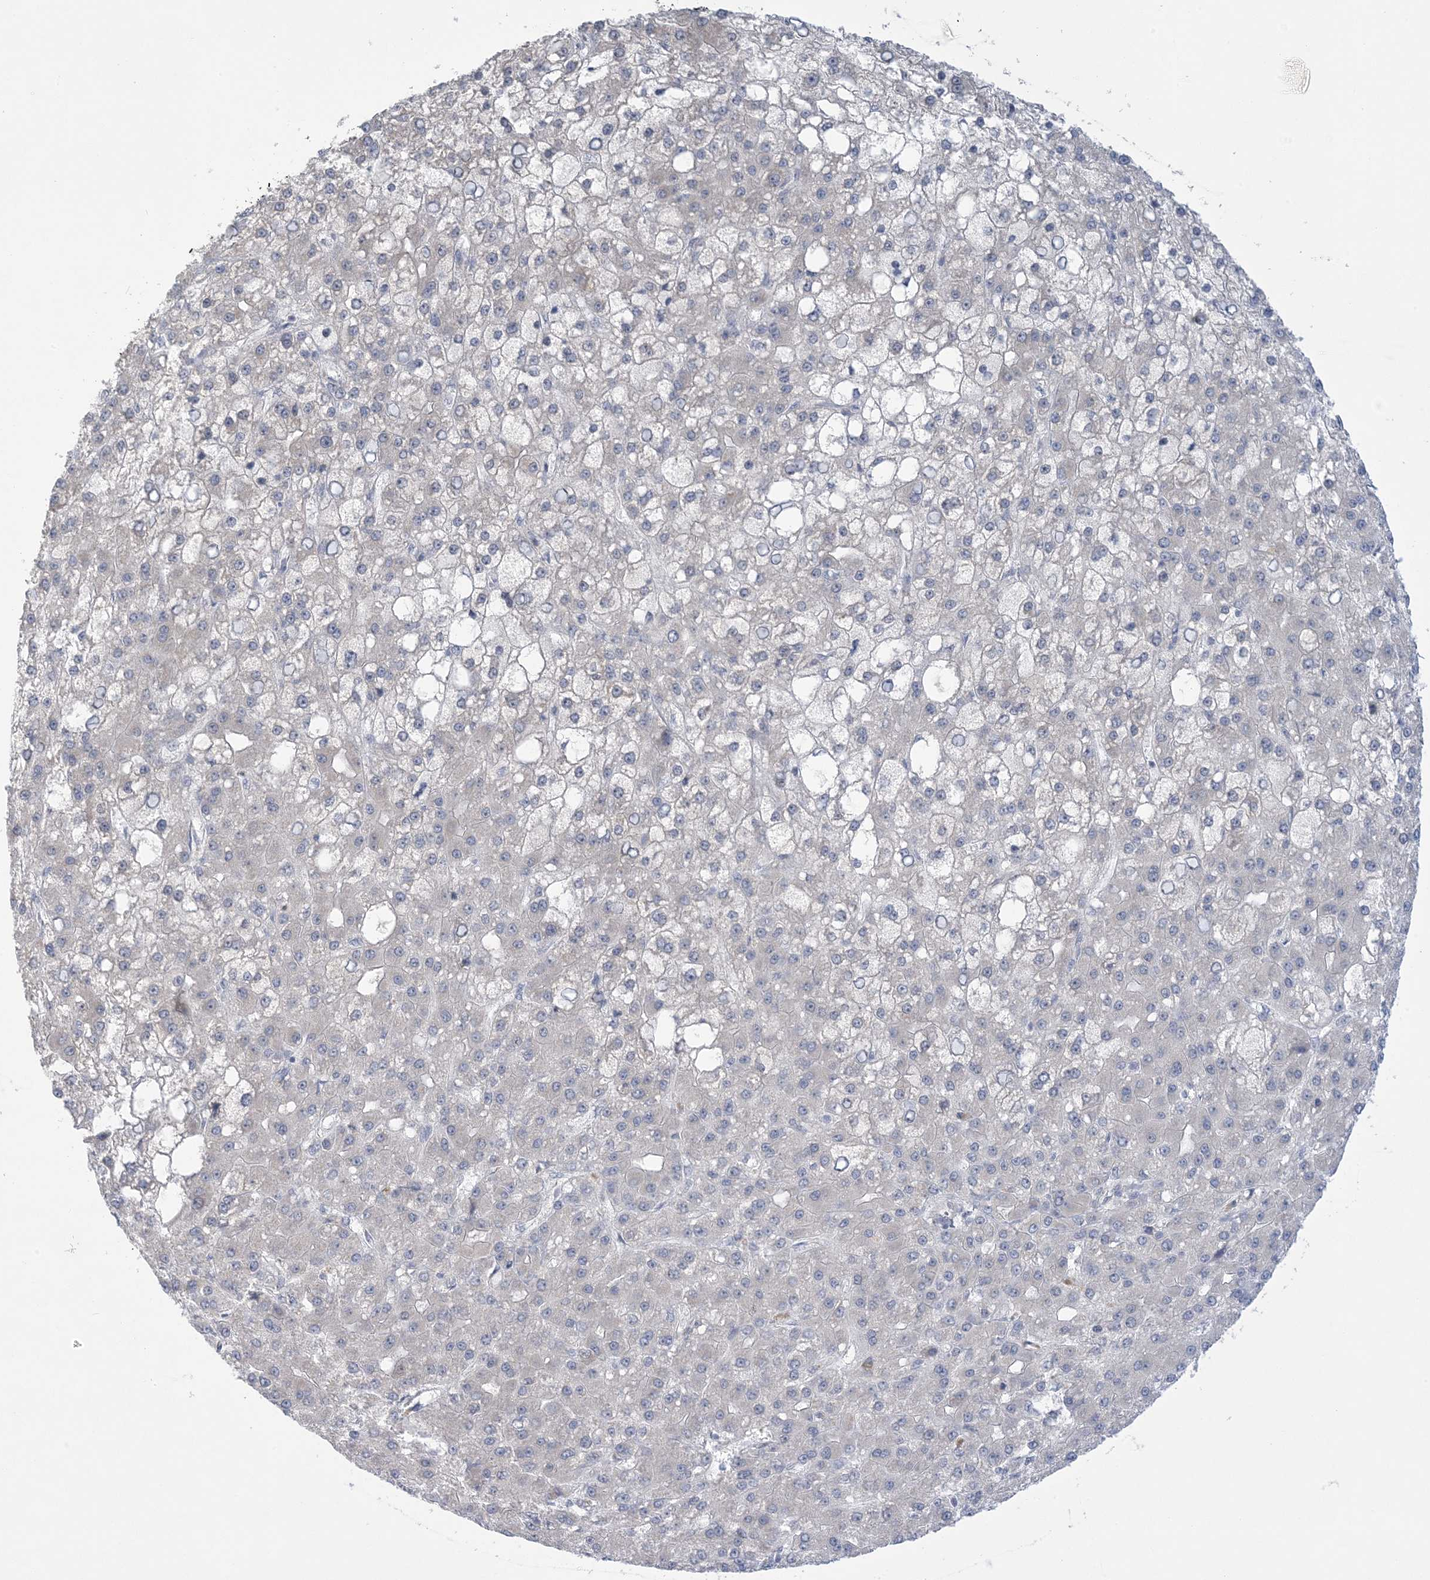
{"staining": {"intensity": "negative", "quantity": "none", "location": "none"}, "tissue": "liver cancer", "cell_type": "Tumor cells", "image_type": "cancer", "snomed": [{"axis": "morphology", "description": "Carcinoma, Hepatocellular, NOS"}, {"axis": "topography", "description": "Liver"}], "caption": "DAB immunohistochemical staining of liver hepatocellular carcinoma demonstrates no significant expression in tumor cells.", "gene": "TRMT10C", "patient": {"sex": "male", "age": 67}}